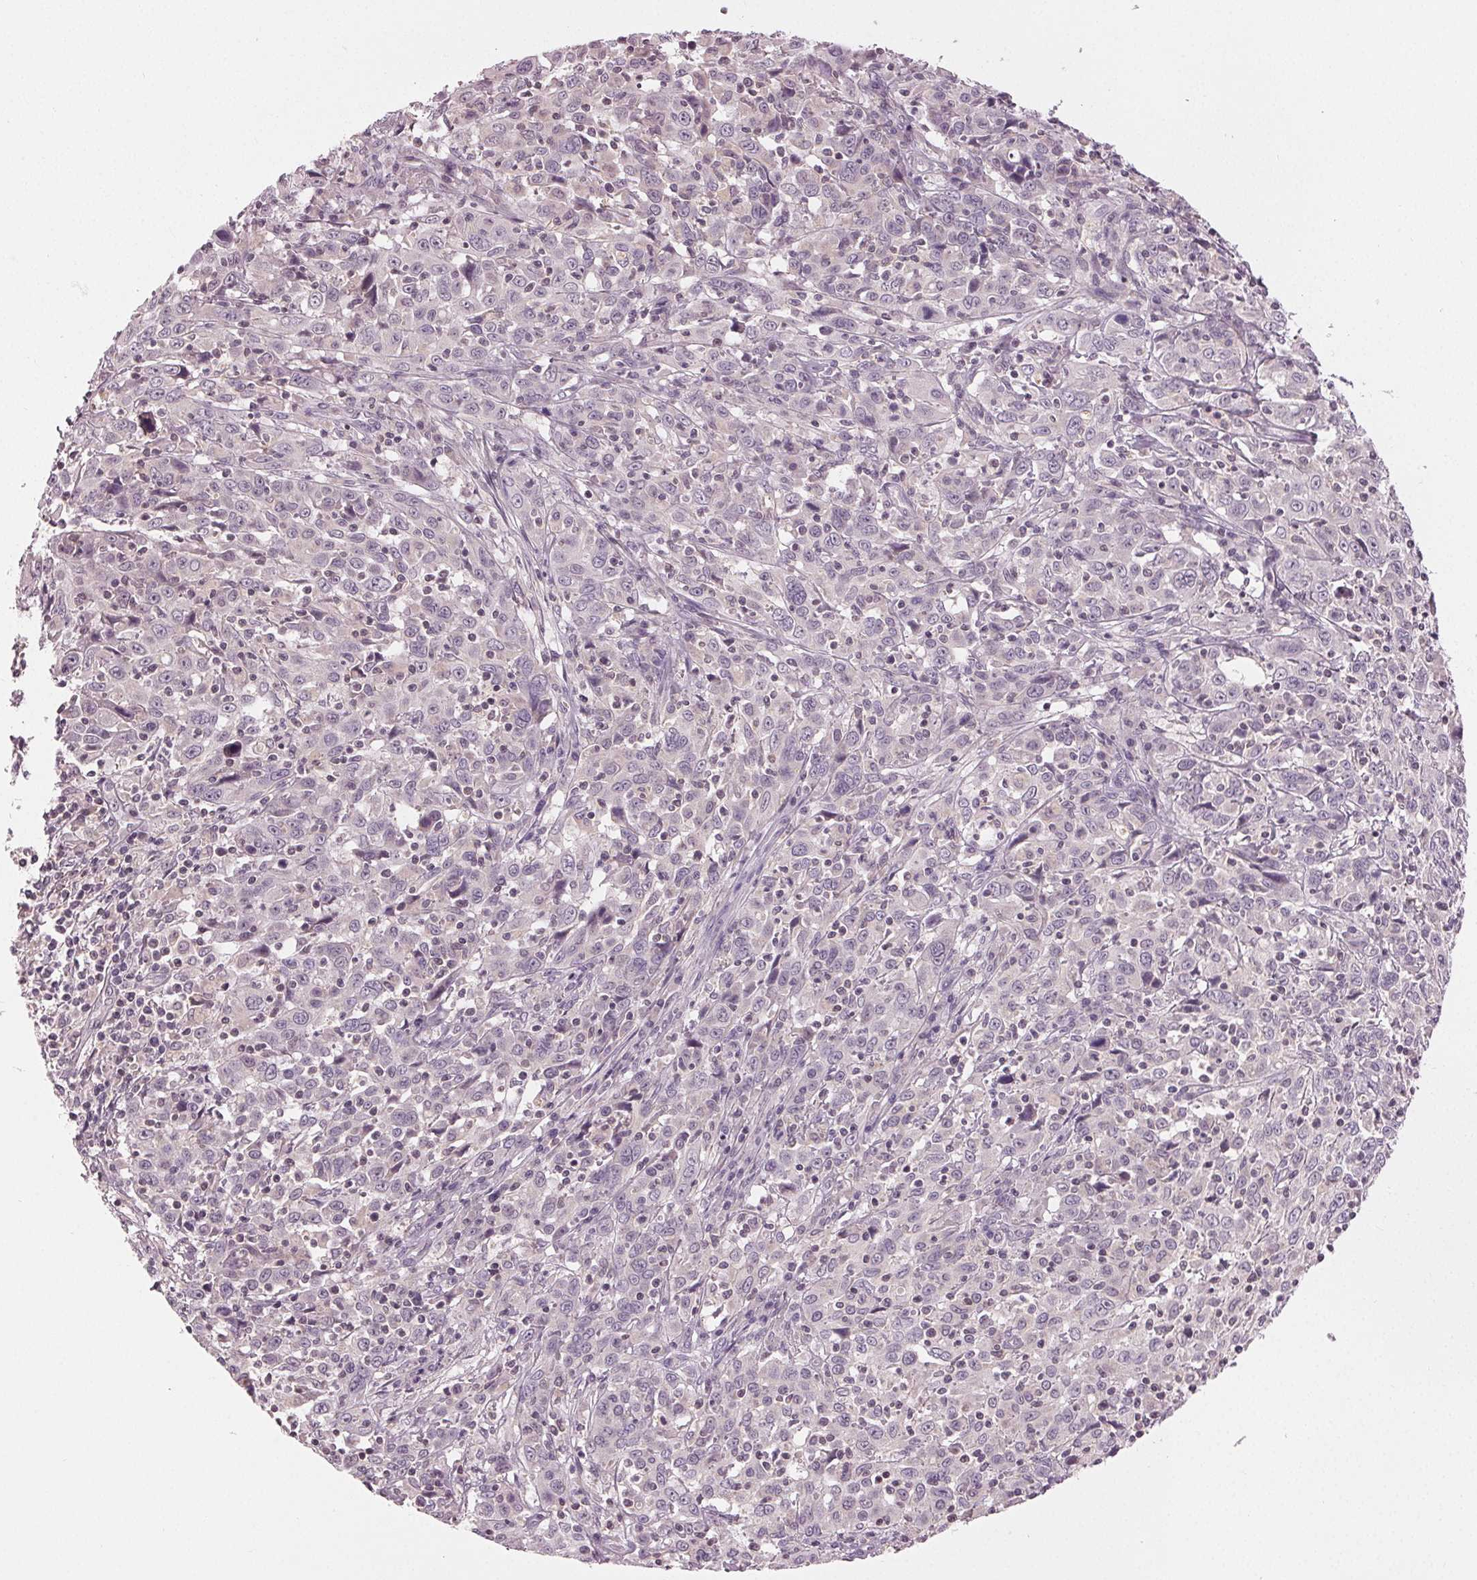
{"staining": {"intensity": "negative", "quantity": "none", "location": "none"}, "tissue": "cervical cancer", "cell_type": "Tumor cells", "image_type": "cancer", "snomed": [{"axis": "morphology", "description": "Squamous cell carcinoma, NOS"}, {"axis": "topography", "description": "Cervix"}], "caption": "A high-resolution photomicrograph shows immunohistochemistry (IHC) staining of cervical cancer (squamous cell carcinoma), which exhibits no significant expression in tumor cells.", "gene": "ZNF605", "patient": {"sex": "female", "age": 46}}